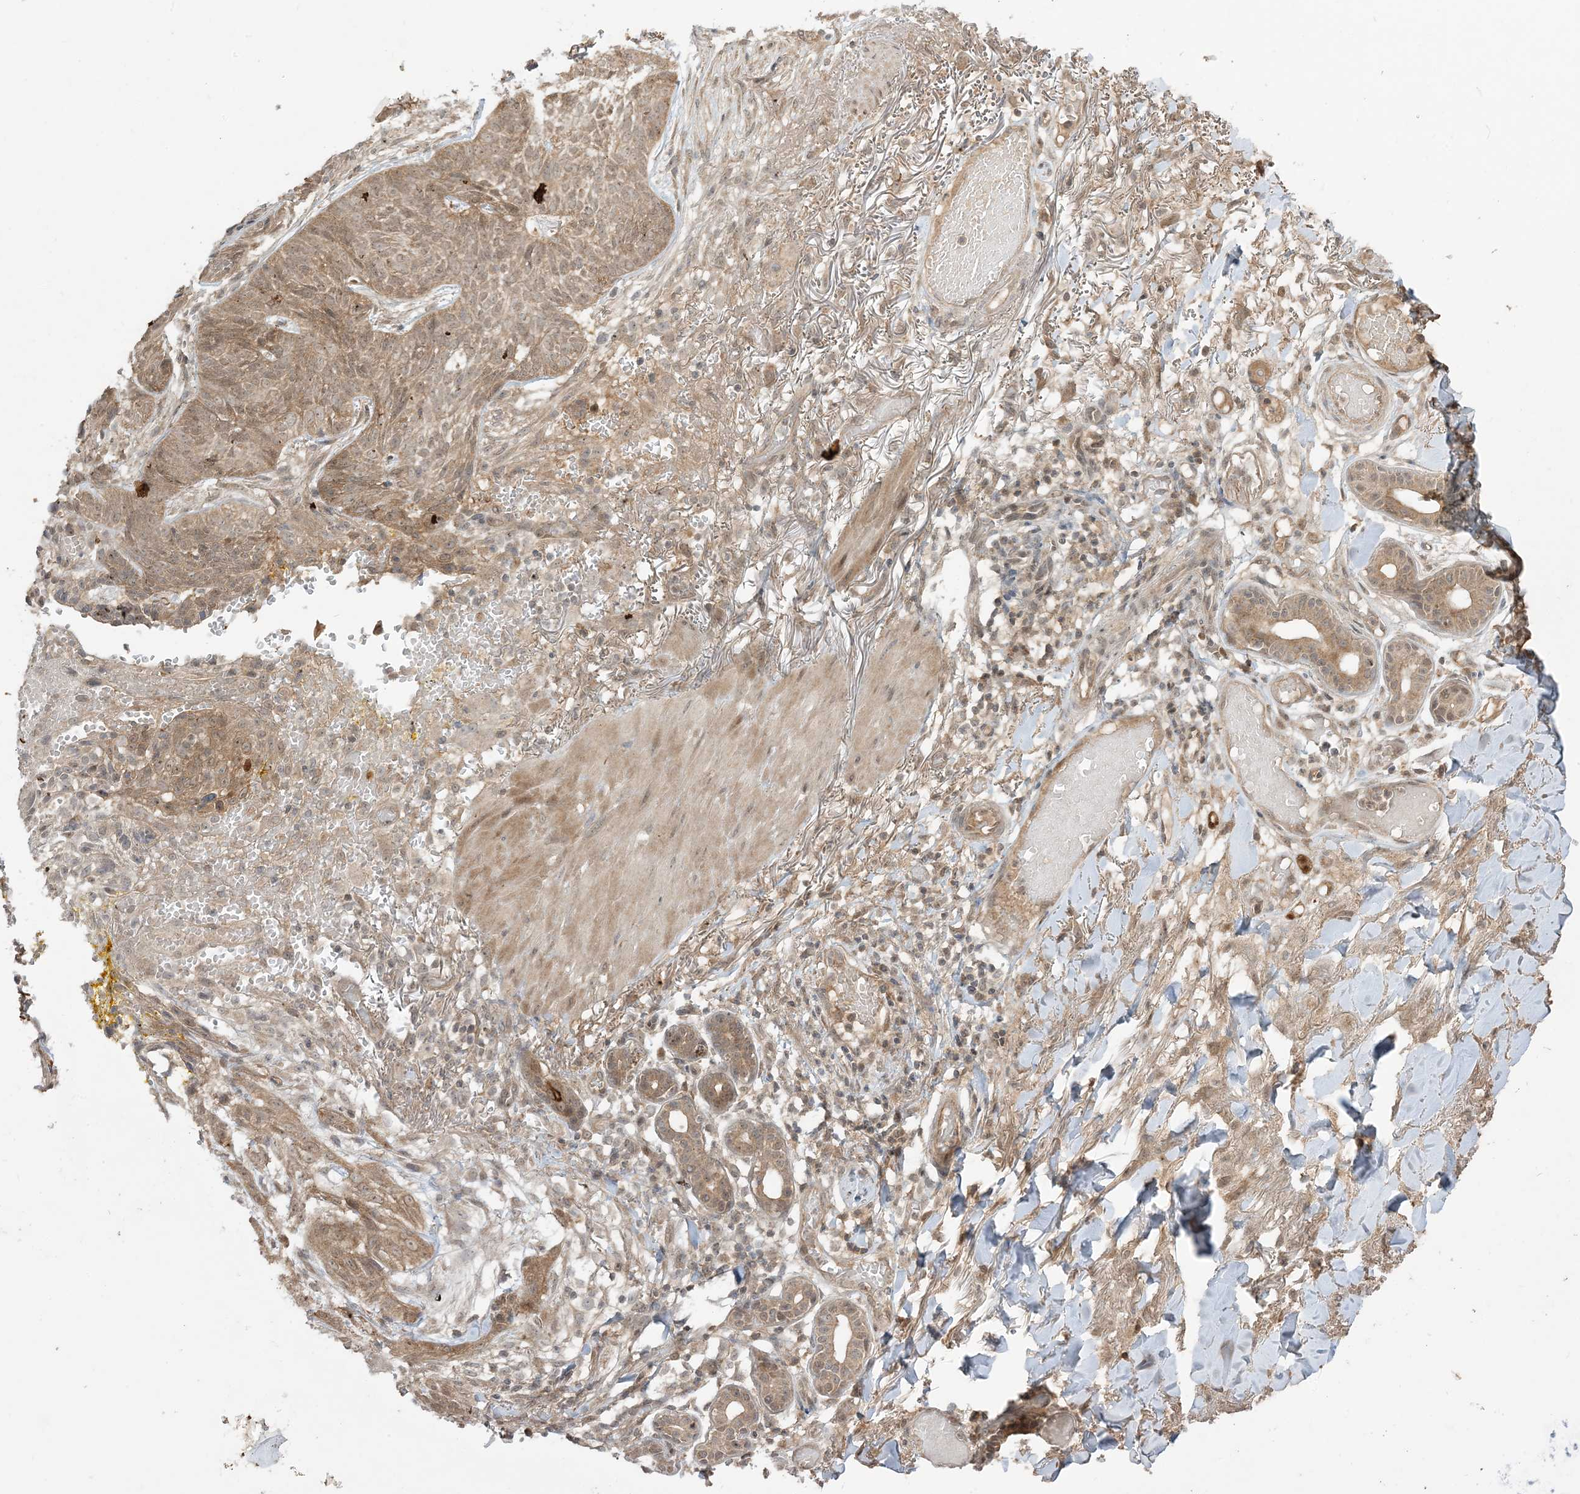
{"staining": {"intensity": "weak", "quantity": ">75%", "location": "cytoplasmic/membranous"}, "tissue": "skin cancer", "cell_type": "Tumor cells", "image_type": "cancer", "snomed": [{"axis": "morphology", "description": "Basal cell carcinoma"}, {"axis": "topography", "description": "Skin"}], "caption": "A photomicrograph of skin cancer (basal cell carcinoma) stained for a protein exhibits weak cytoplasmic/membranous brown staining in tumor cells.", "gene": "TBCC", "patient": {"sex": "male", "age": 85}}